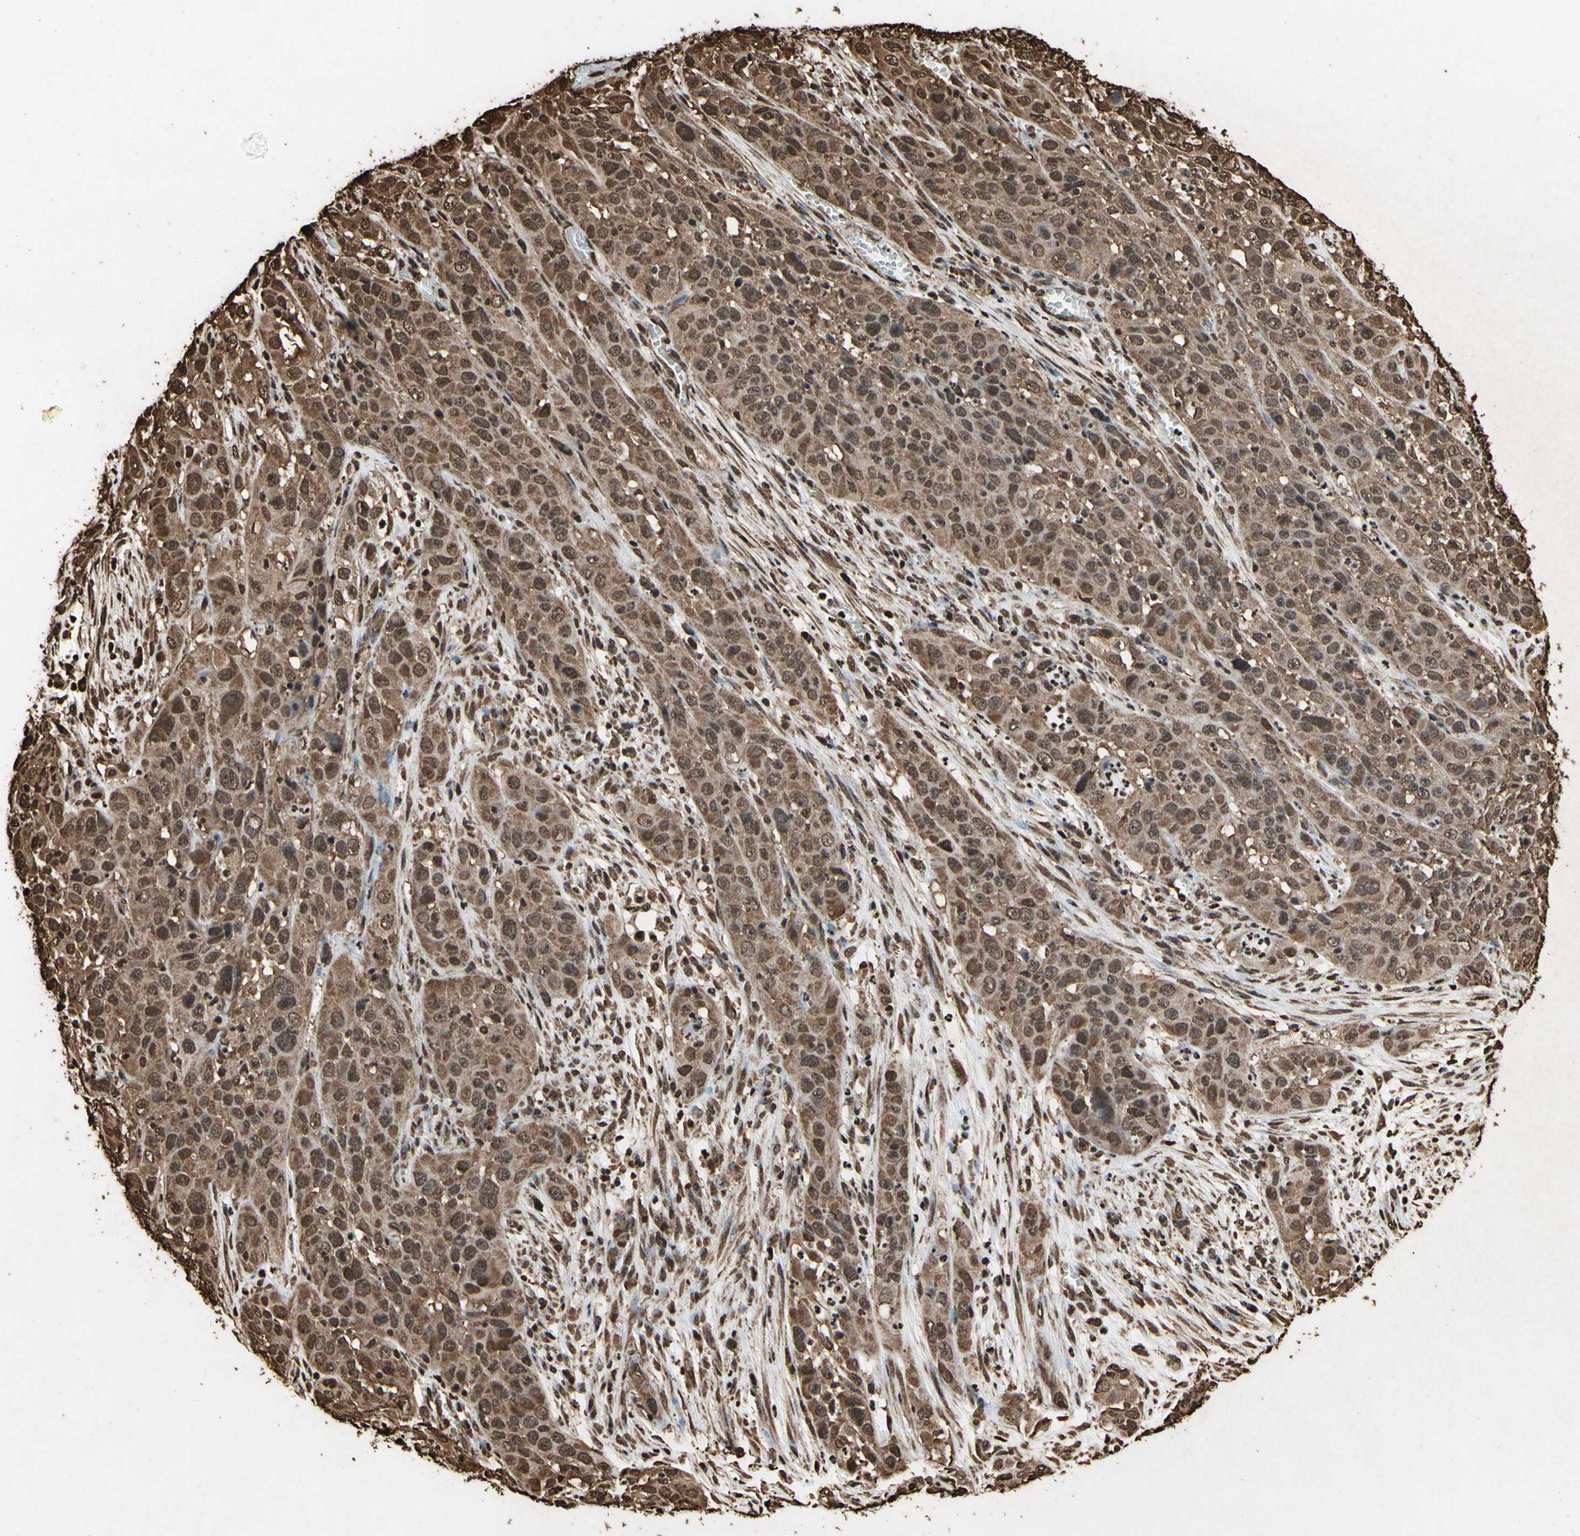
{"staining": {"intensity": "moderate", "quantity": ">75%", "location": "cytoplasmic/membranous,nuclear"}, "tissue": "cervical cancer", "cell_type": "Tumor cells", "image_type": "cancer", "snomed": [{"axis": "morphology", "description": "Squamous cell carcinoma, NOS"}, {"axis": "topography", "description": "Cervix"}], "caption": "A histopathology image showing moderate cytoplasmic/membranous and nuclear positivity in about >75% of tumor cells in squamous cell carcinoma (cervical), as visualized by brown immunohistochemical staining.", "gene": "HNRNPK", "patient": {"sex": "female", "age": 32}}